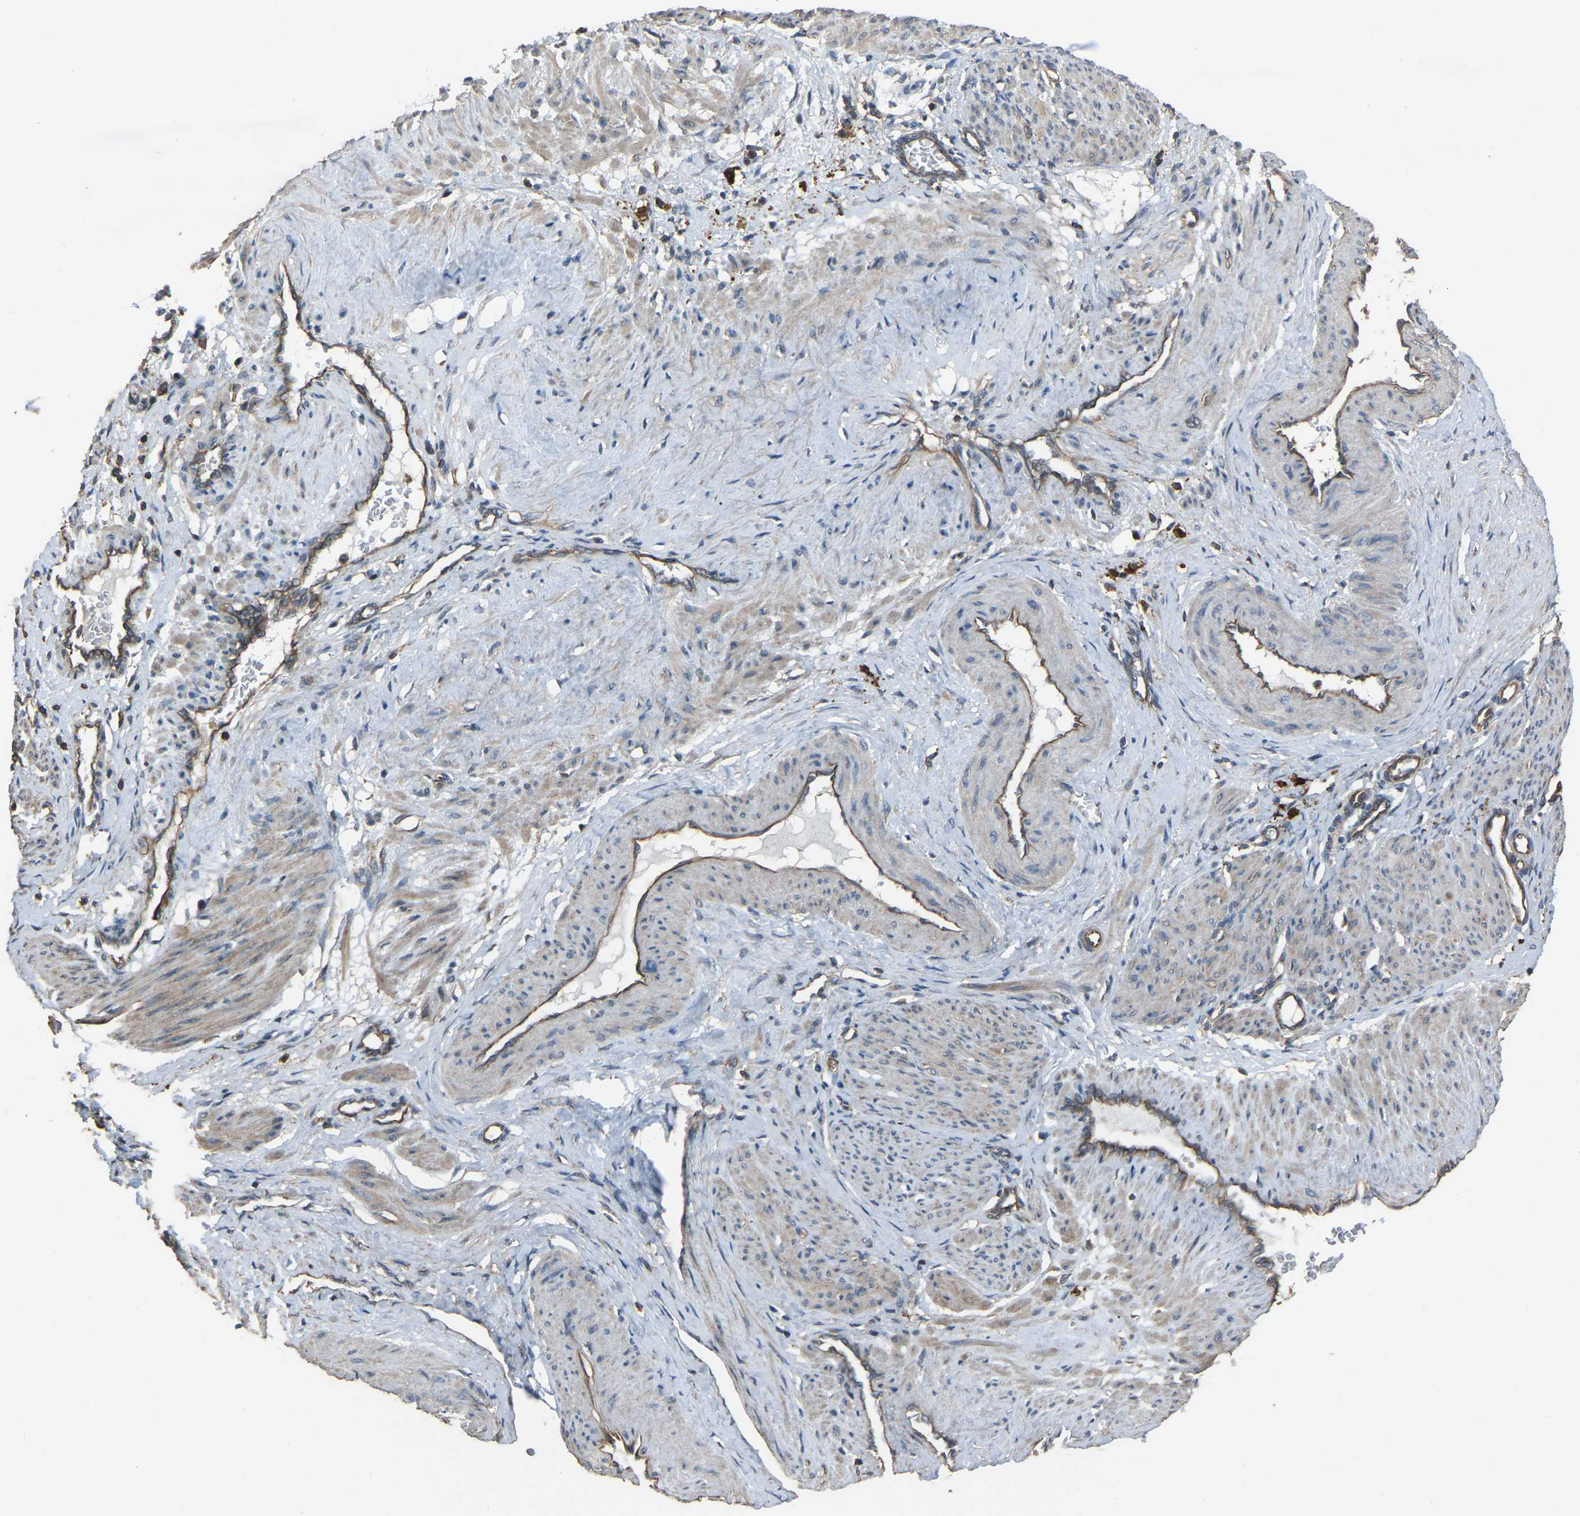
{"staining": {"intensity": "moderate", "quantity": ">75%", "location": "cytoplasmic/membranous"}, "tissue": "smooth muscle", "cell_type": "Smooth muscle cells", "image_type": "normal", "snomed": [{"axis": "morphology", "description": "Normal tissue, NOS"}, {"axis": "topography", "description": "Endometrium"}], "caption": "IHC staining of benign smooth muscle, which displays medium levels of moderate cytoplasmic/membranous staining in approximately >75% of smooth muscle cells indicating moderate cytoplasmic/membranous protein expression. The staining was performed using DAB (brown) for protein detection and nuclei were counterstained in hematoxylin (blue).", "gene": "SLC4A2", "patient": {"sex": "female", "age": 33}}